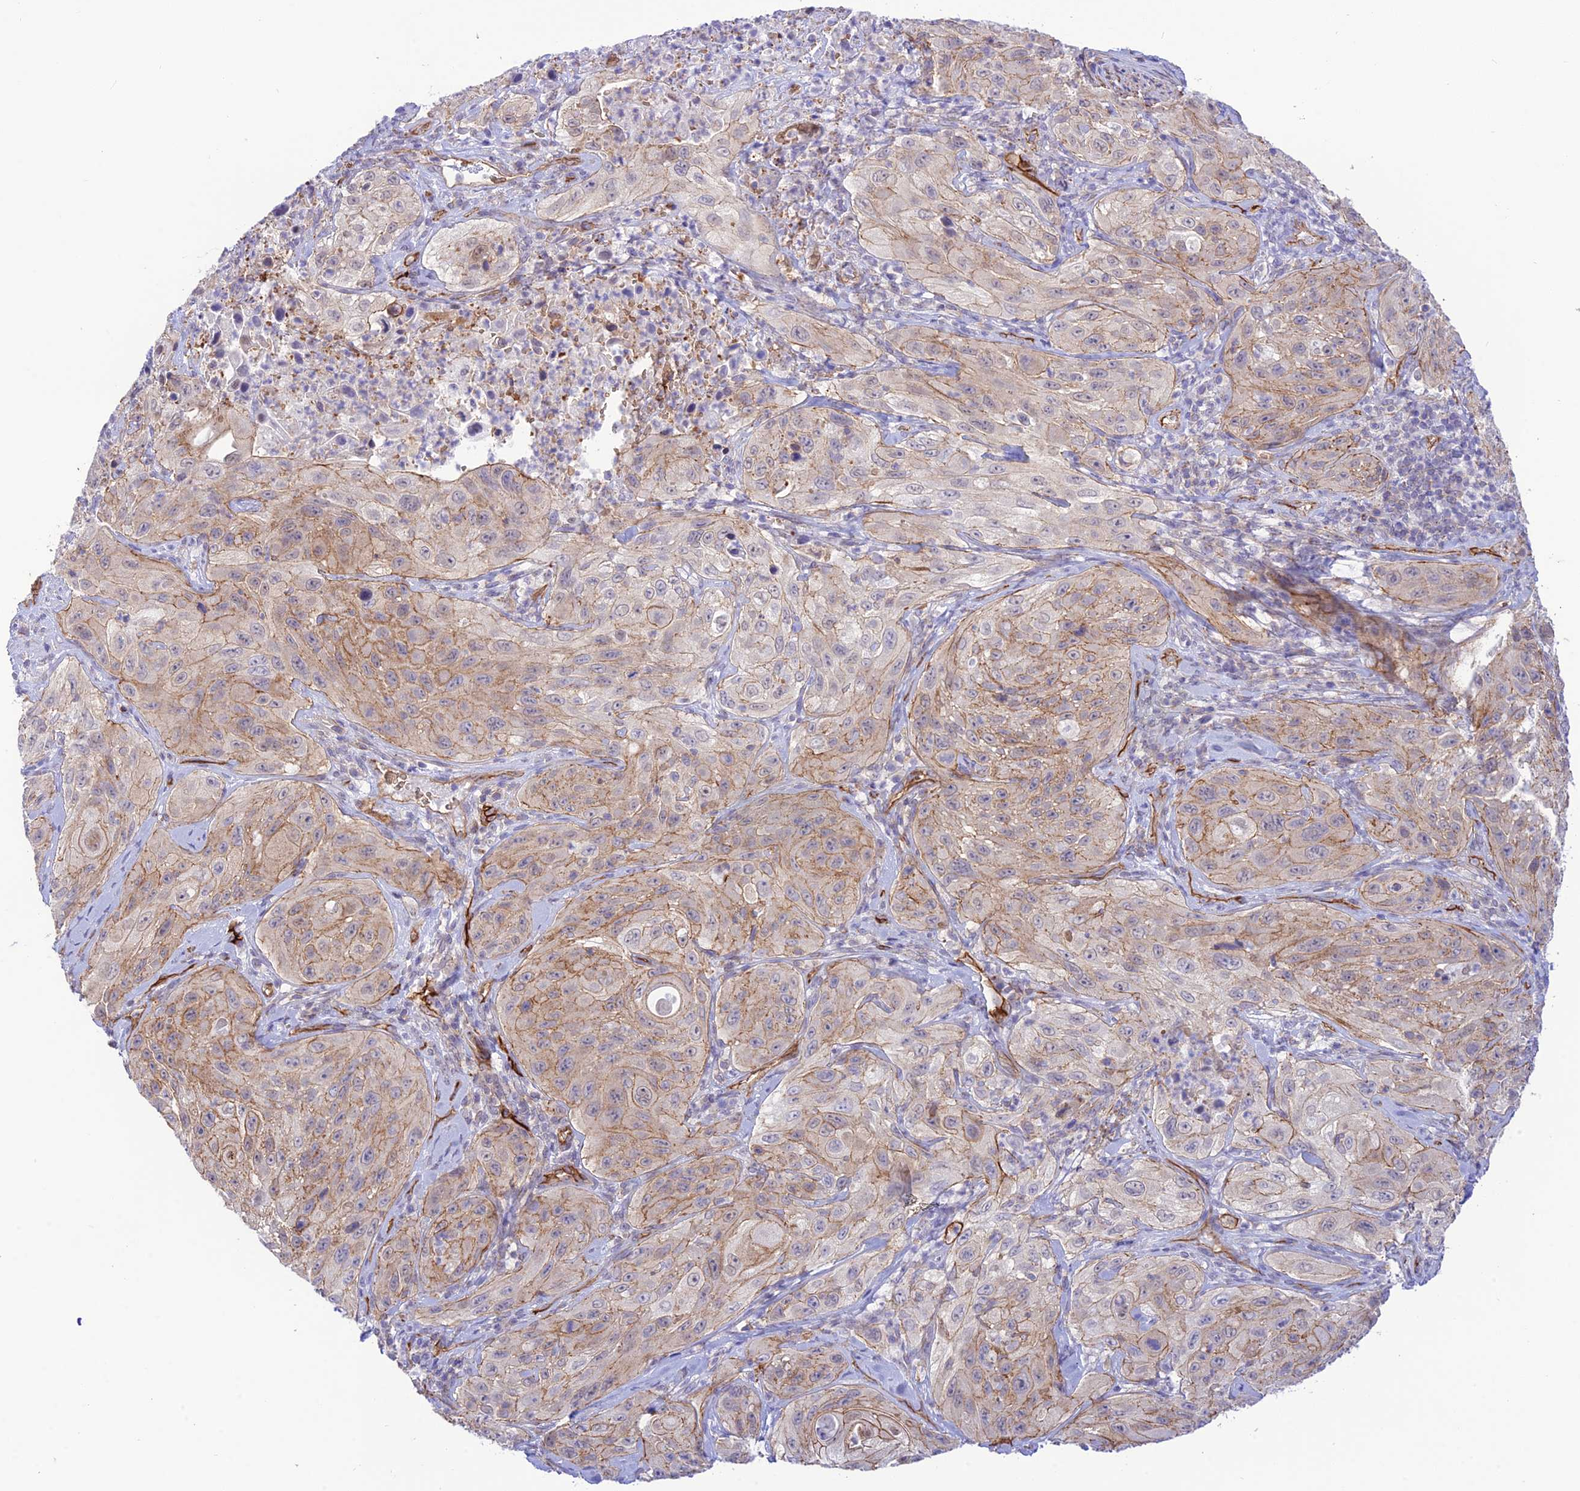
{"staining": {"intensity": "moderate", "quantity": "25%-75%", "location": "cytoplasmic/membranous"}, "tissue": "cervical cancer", "cell_type": "Tumor cells", "image_type": "cancer", "snomed": [{"axis": "morphology", "description": "Squamous cell carcinoma, NOS"}, {"axis": "topography", "description": "Cervix"}], "caption": "Human cervical squamous cell carcinoma stained for a protein (brown) demonstrates moderate cytoplasmic/membranous positive expression in about 25%-75% of tumor cells.", "gene": "YPEL5", "patient": {"sex": "female", "age": 42}}